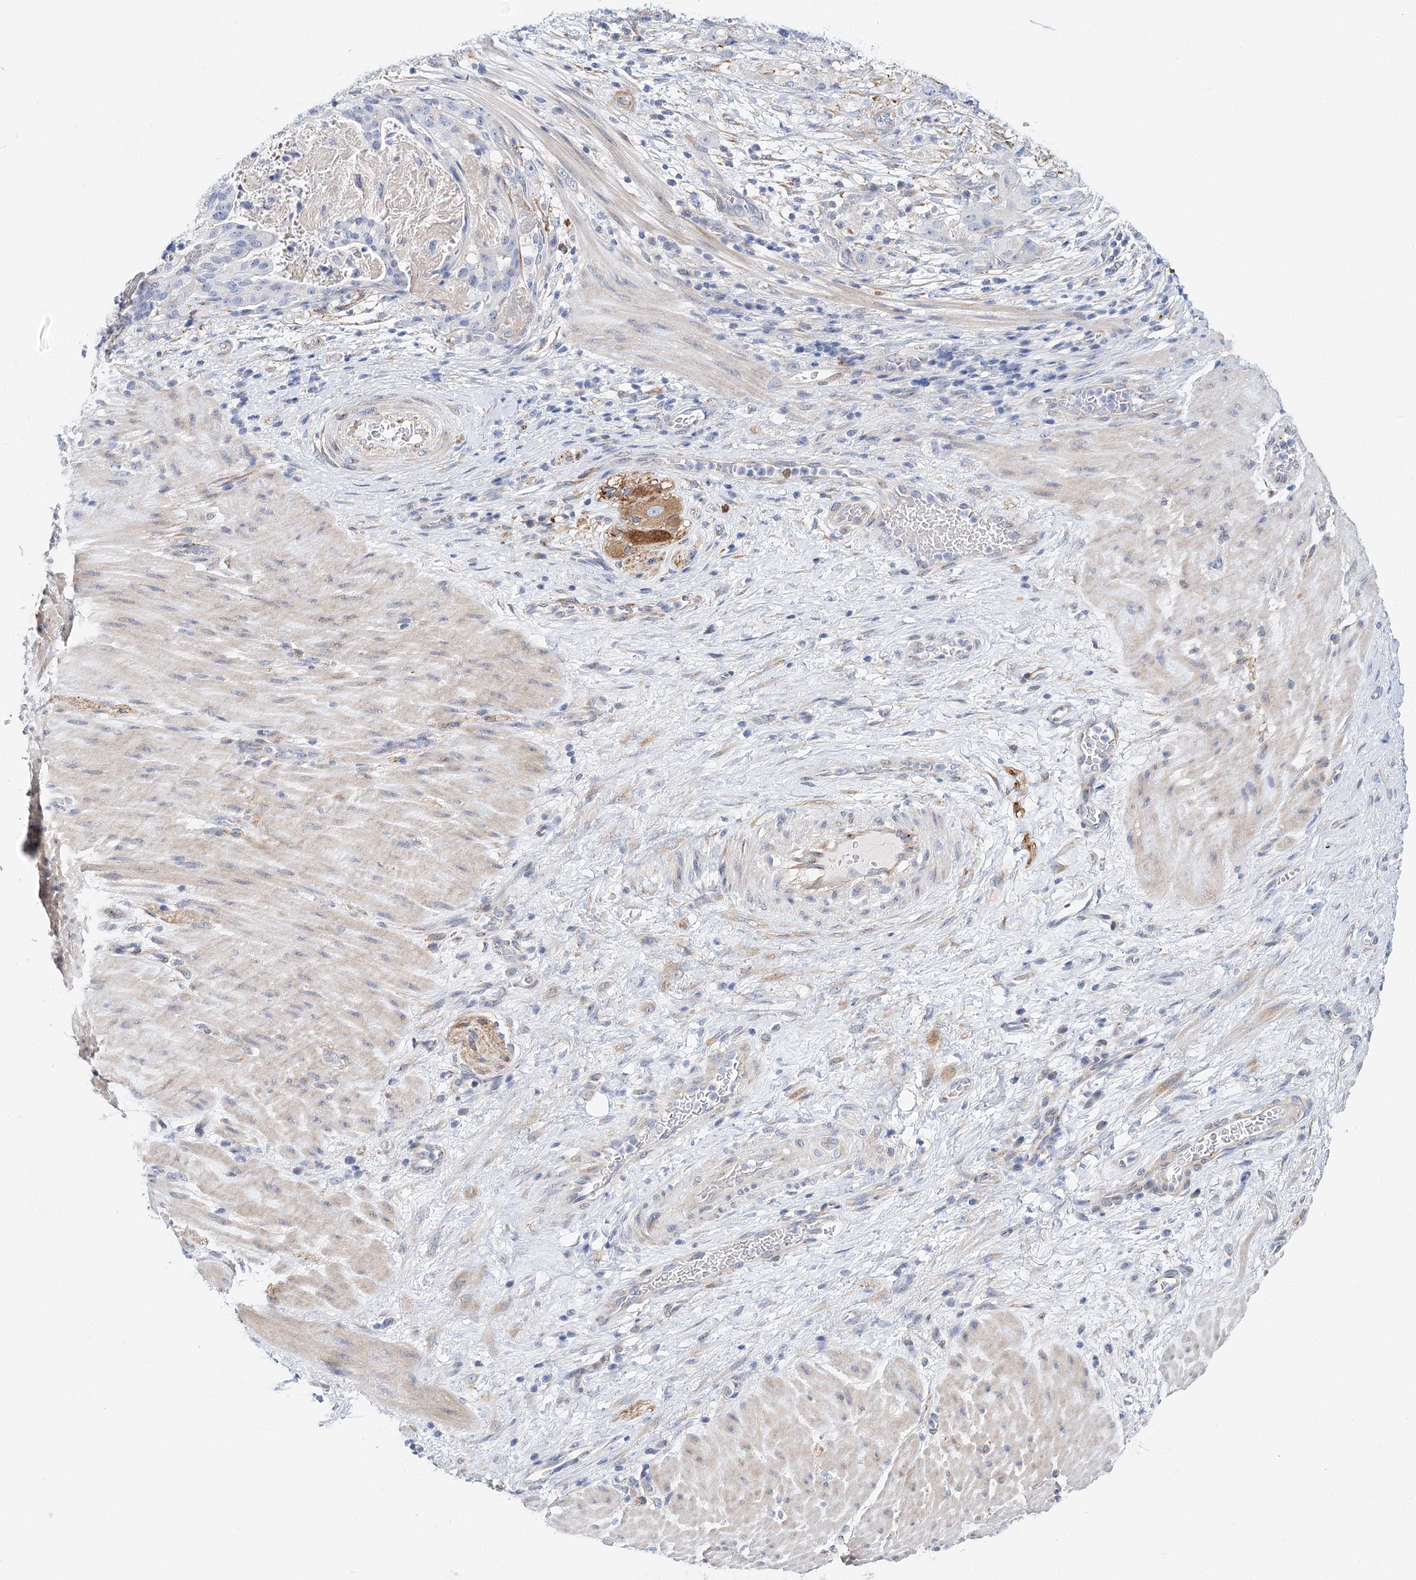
{"staining": {"intensity": "negative", "quantity": "none", "location": "none"}, "tissue": "stomach cancer", "cell_type": "Tumor cells", "image_type": "cancer", "snomed": [{"axis": "morphology", "description": "Adenocarcinoma, NOS"}, {"axis": "topography", "description": "Stomach"}], "caption": "Tumor cells are negative for protein expression in human stomach adenocarcinoma.", "gene": "TEX12", "patient": {"sex": "male", "age": 48}}